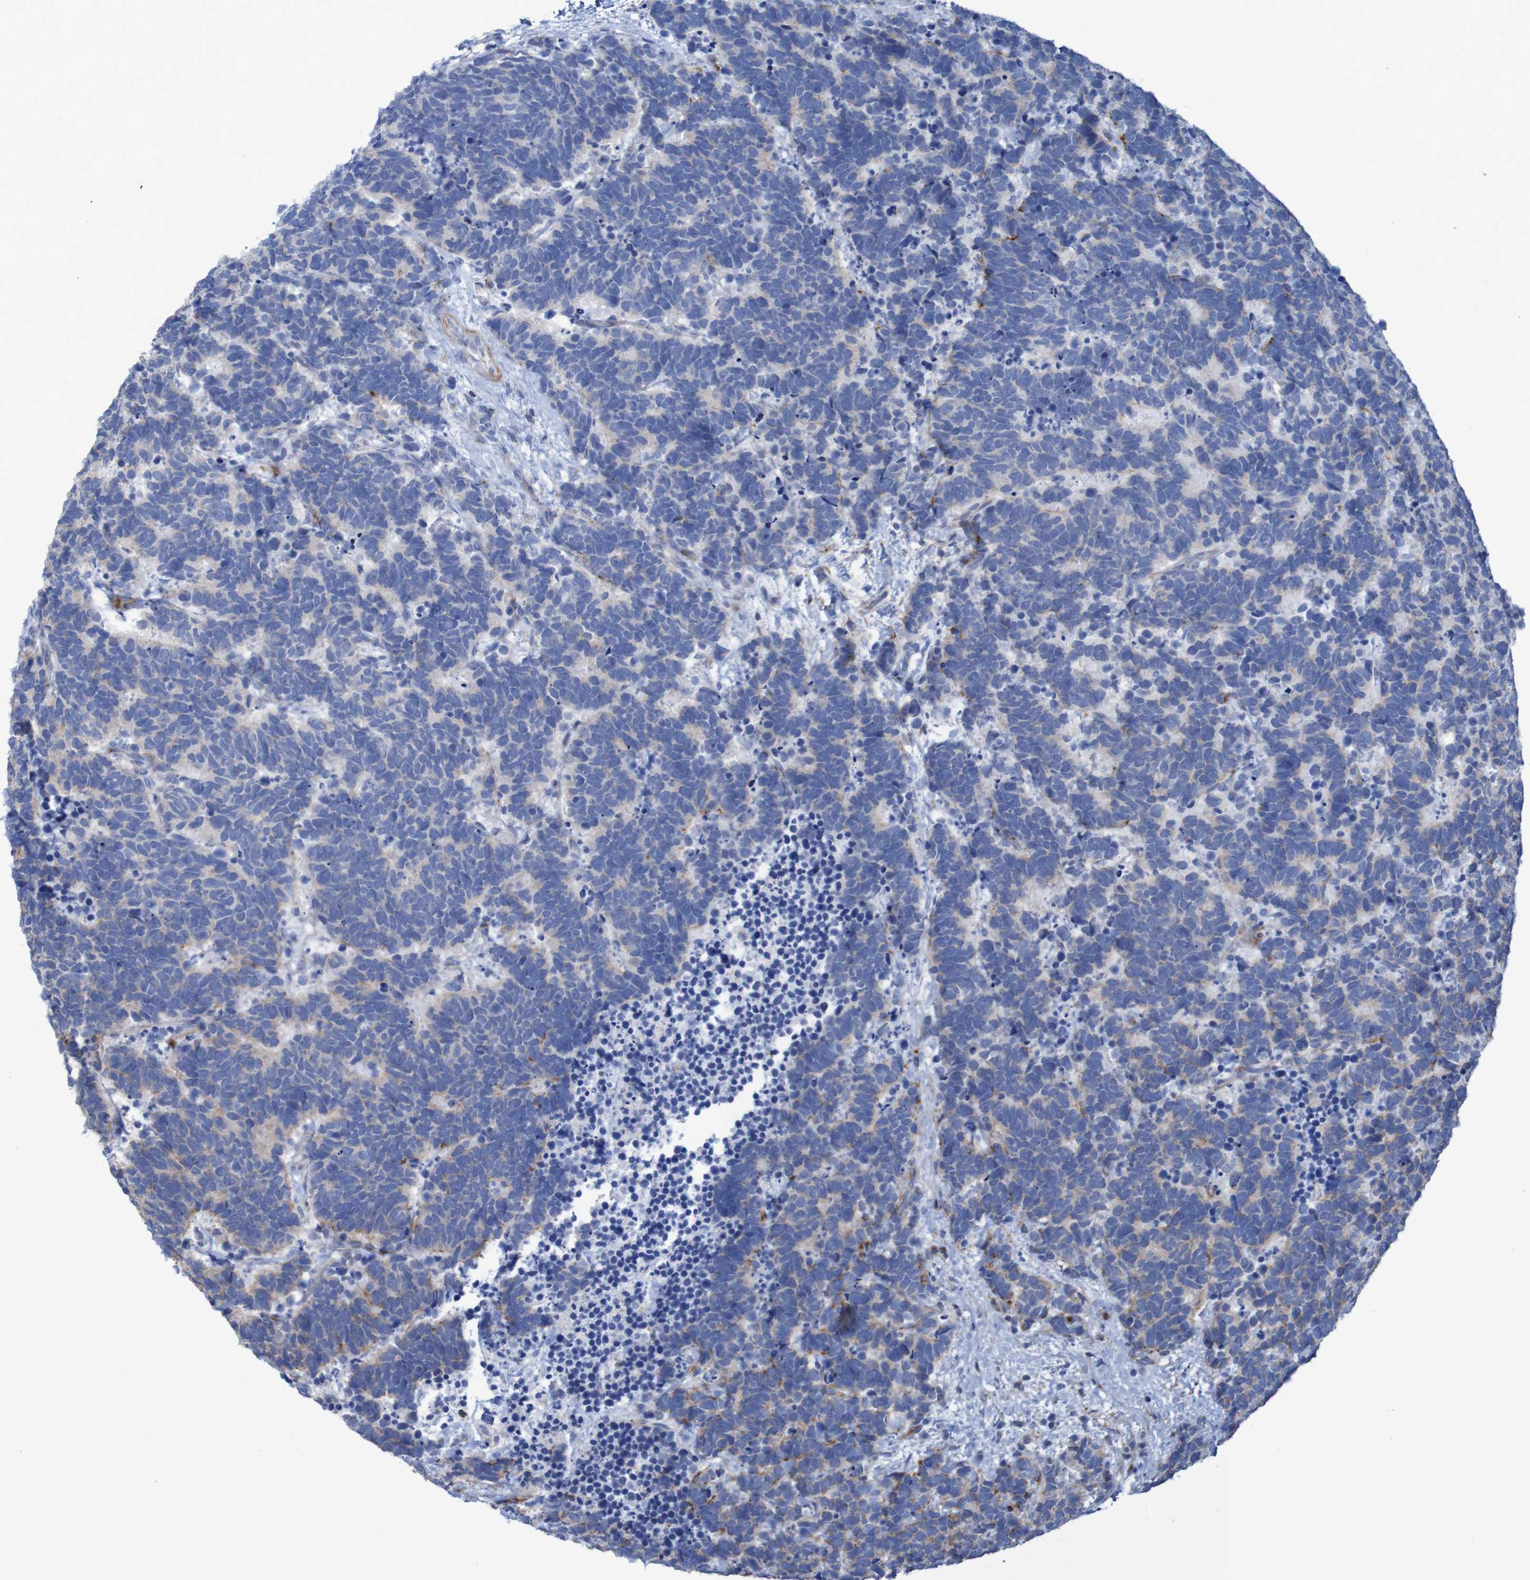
{"staining": {"intensity": "strong", "quantity": "<25%", "location": "cytoplasmic/membranous"}, "tissue": "carcinoid", "cell_type": "Tumor cells", "image_type": "cancer", "snomed": [{"axis": "morphology", "description": "Carcinoma, NOS"}, {"axis": "morphology", "description": "Carcinoid, malignant, NOS"}, {"axis": "topography", "description": "Urinary bladder"}], "caption": "Malignant carcinoid tissue displays strong cytoplasmic/membranous staining in about <25% of tumor cells, visualized by immunohistochemistry.", "gene": "RNF182", "patient": {"sex": "male", "age": 57}}